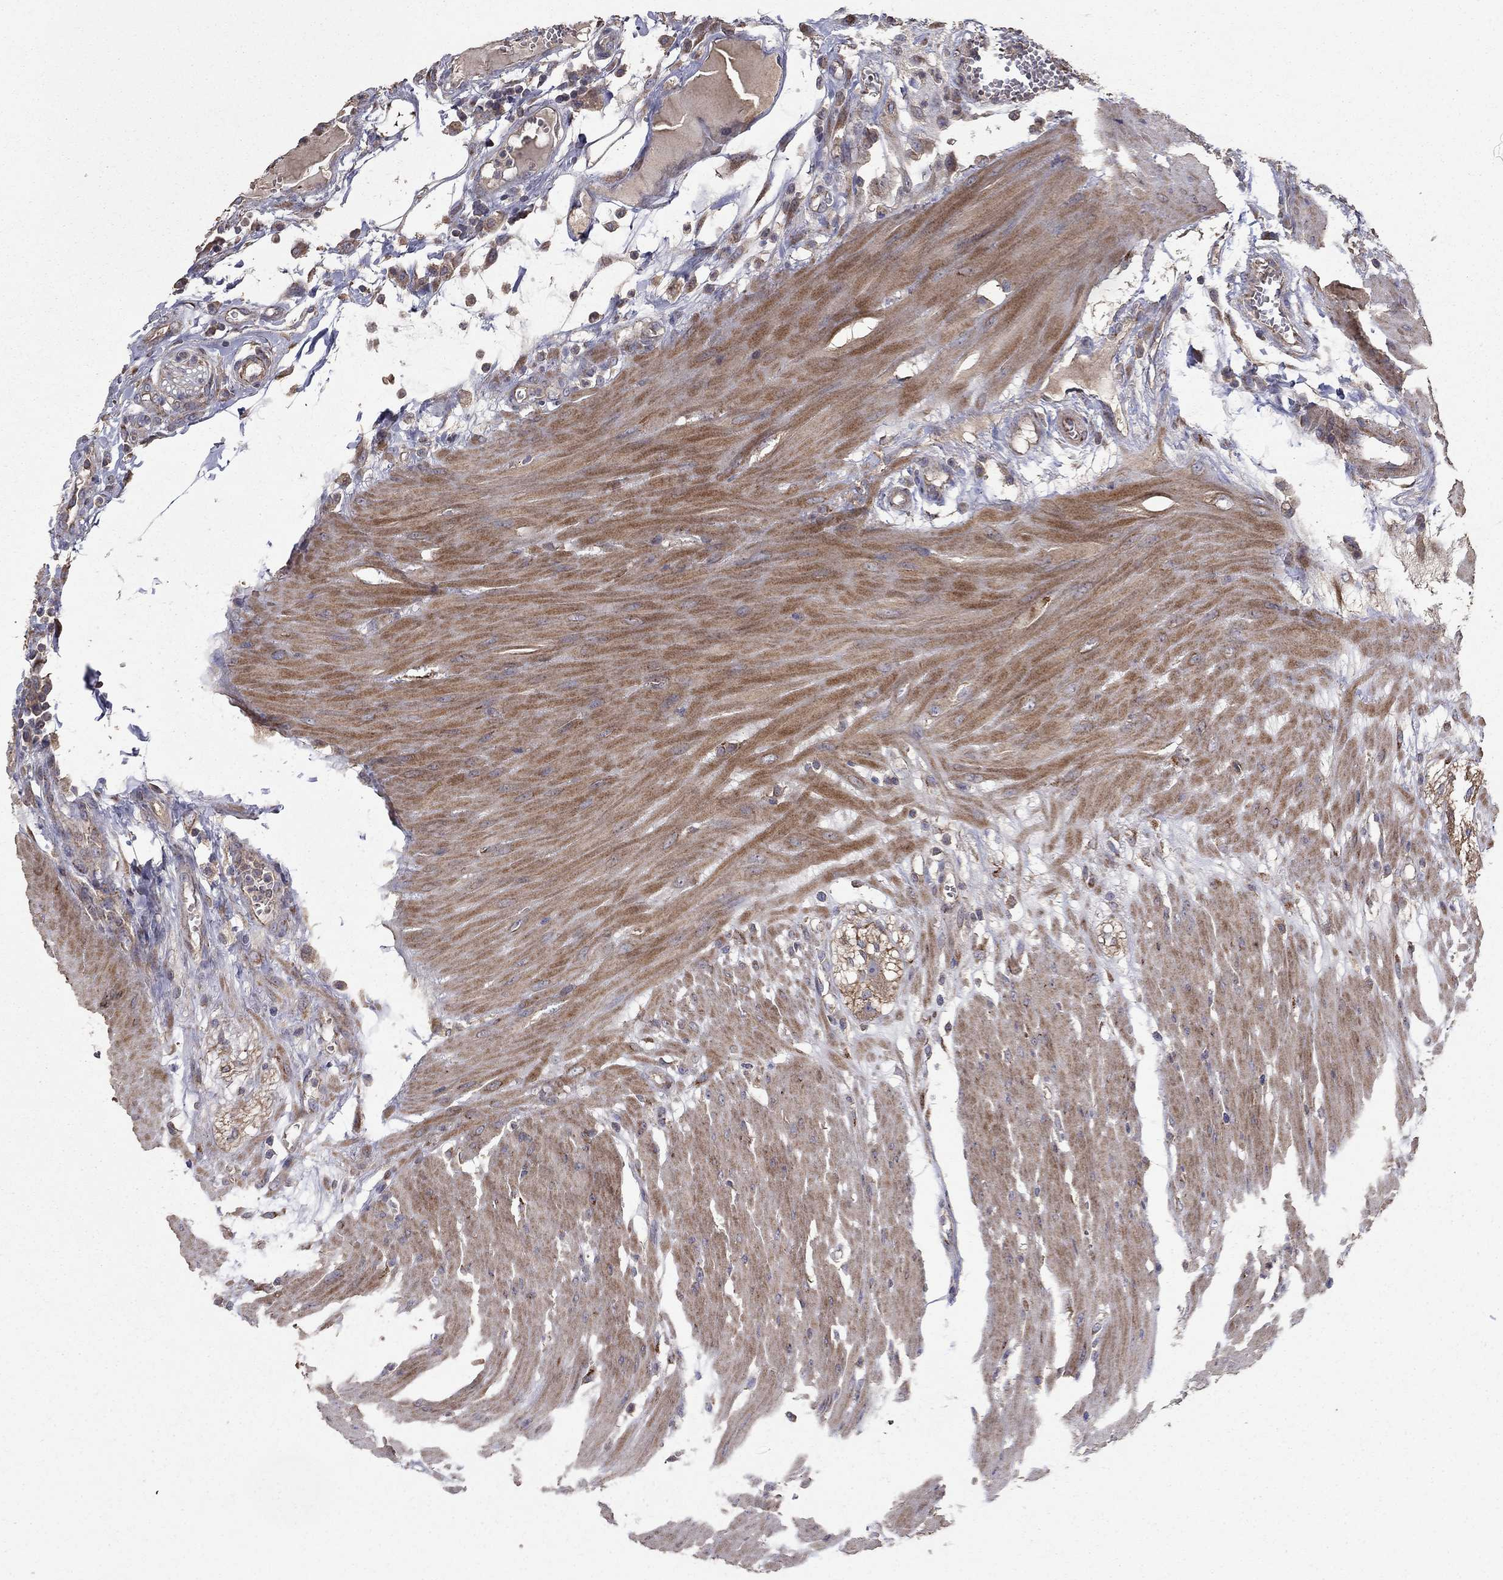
{"staining": {"intensity": "negative", "quantity": "none", "location": "none"}, "tissue": "colon", "cell_type": "Endothelial cells", "image_type": "normal", "snomed": [{"axis": "morphology", "description": "Normal tissue, NOS"}, {"axis": "morphology", "description": "Adenocarcinoma, NOS"}, {"axis": "topography", "description": "Colon"}], "caption": "Immunohistochemistry (IHC) of benign colon displays no staining in endothelial cells. Nuclei are stained in blue.", "gene": "FLT4", "patient": {"sex": "male", "age": 65}}